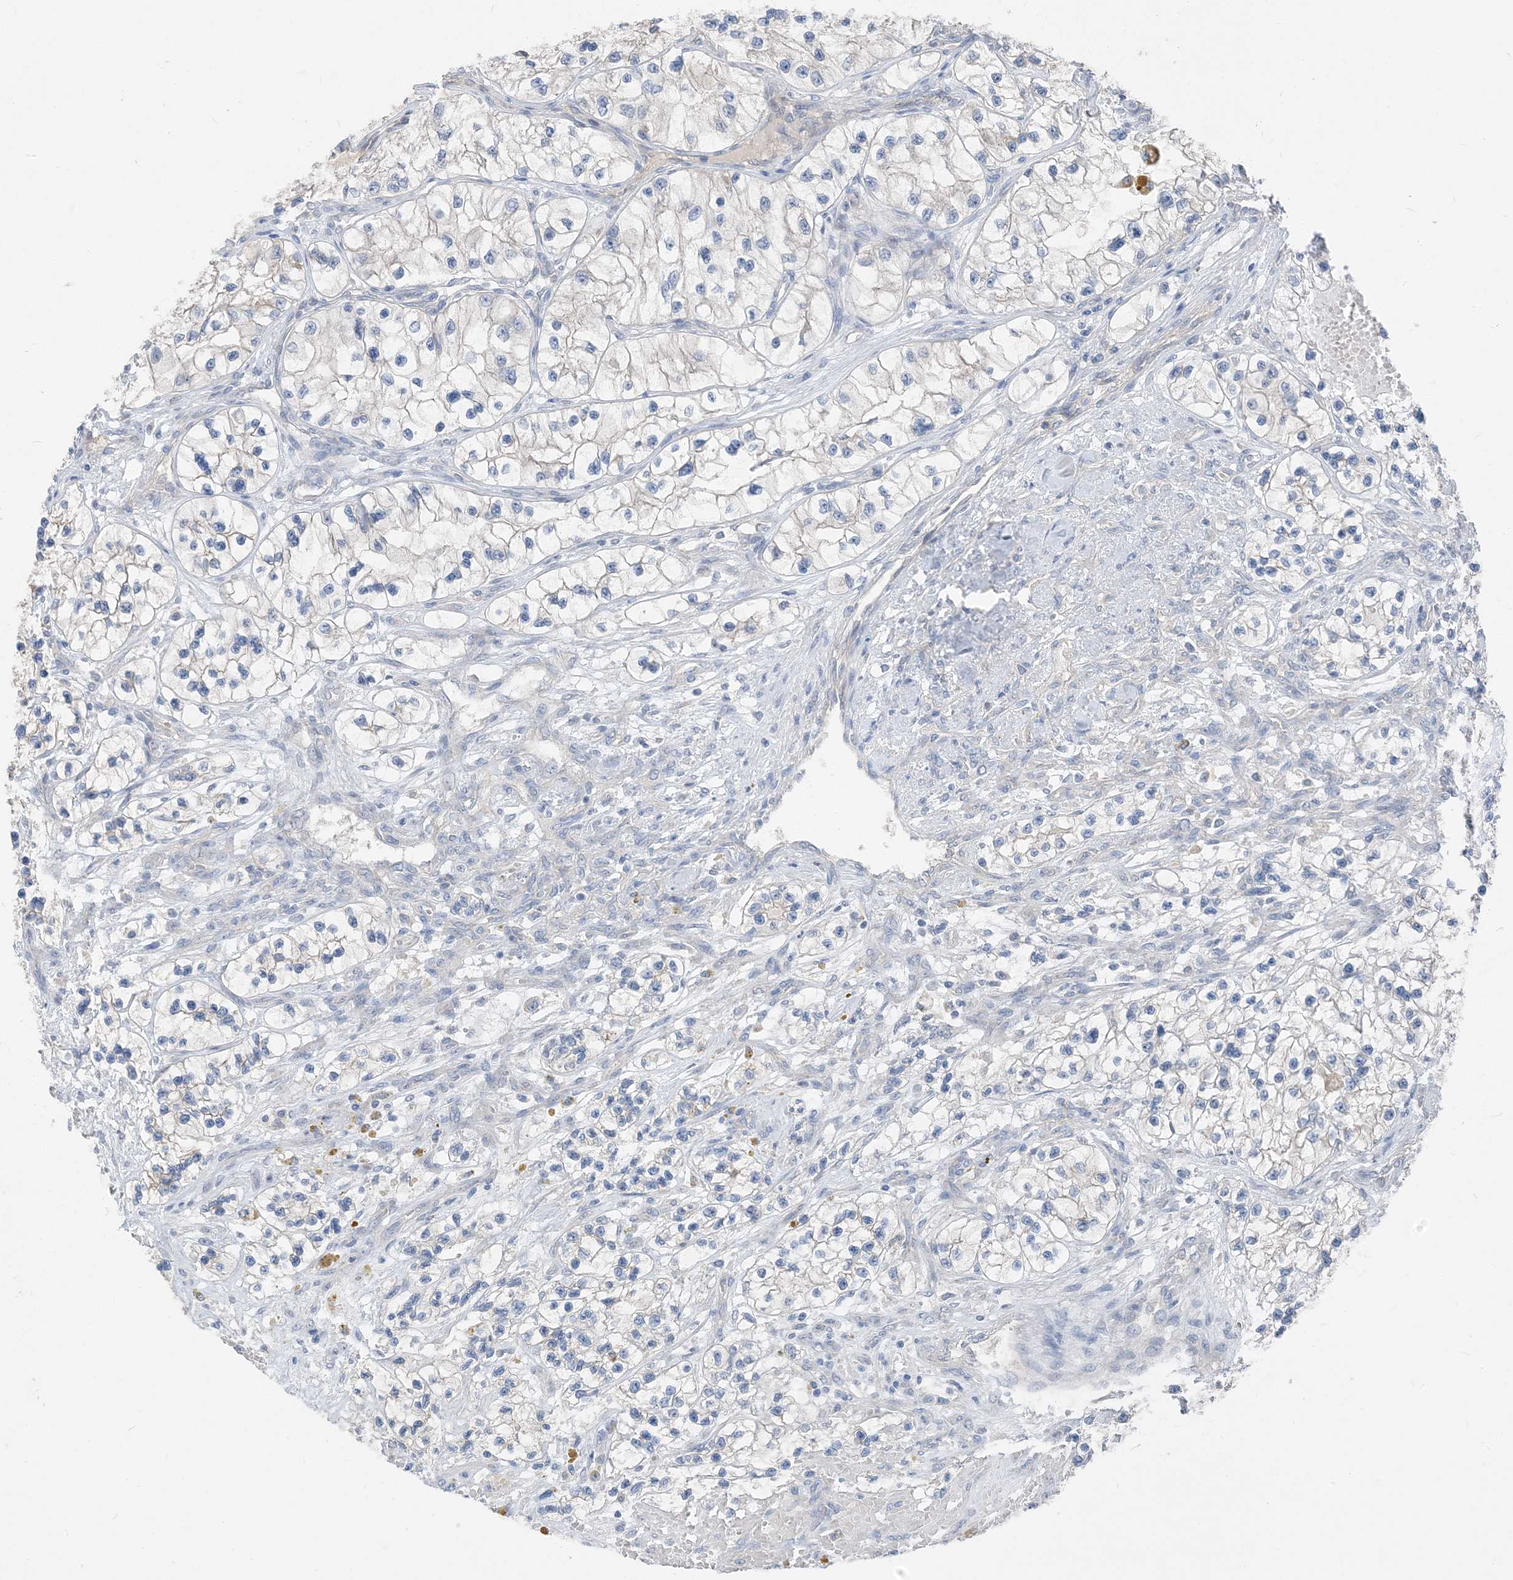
{"staining": {"intensity": "negative", "quantity": "none", "location": "none"}, "tissue": "renal cancer", "cell_type": "Tumor cells", "image_type": "cancer", "snomed": [{"axis": "morphology", "description": "Adenocarcinoma, NOS"}, {"axis": "topography", "description": "Kidney"}], "caption": "A histopathology image of renal adenocarcinoma stained for a protein shows no brown staining in tumor cells.", "gene": "NCOA7", "patient": {"sex": "female", "age": 57}}